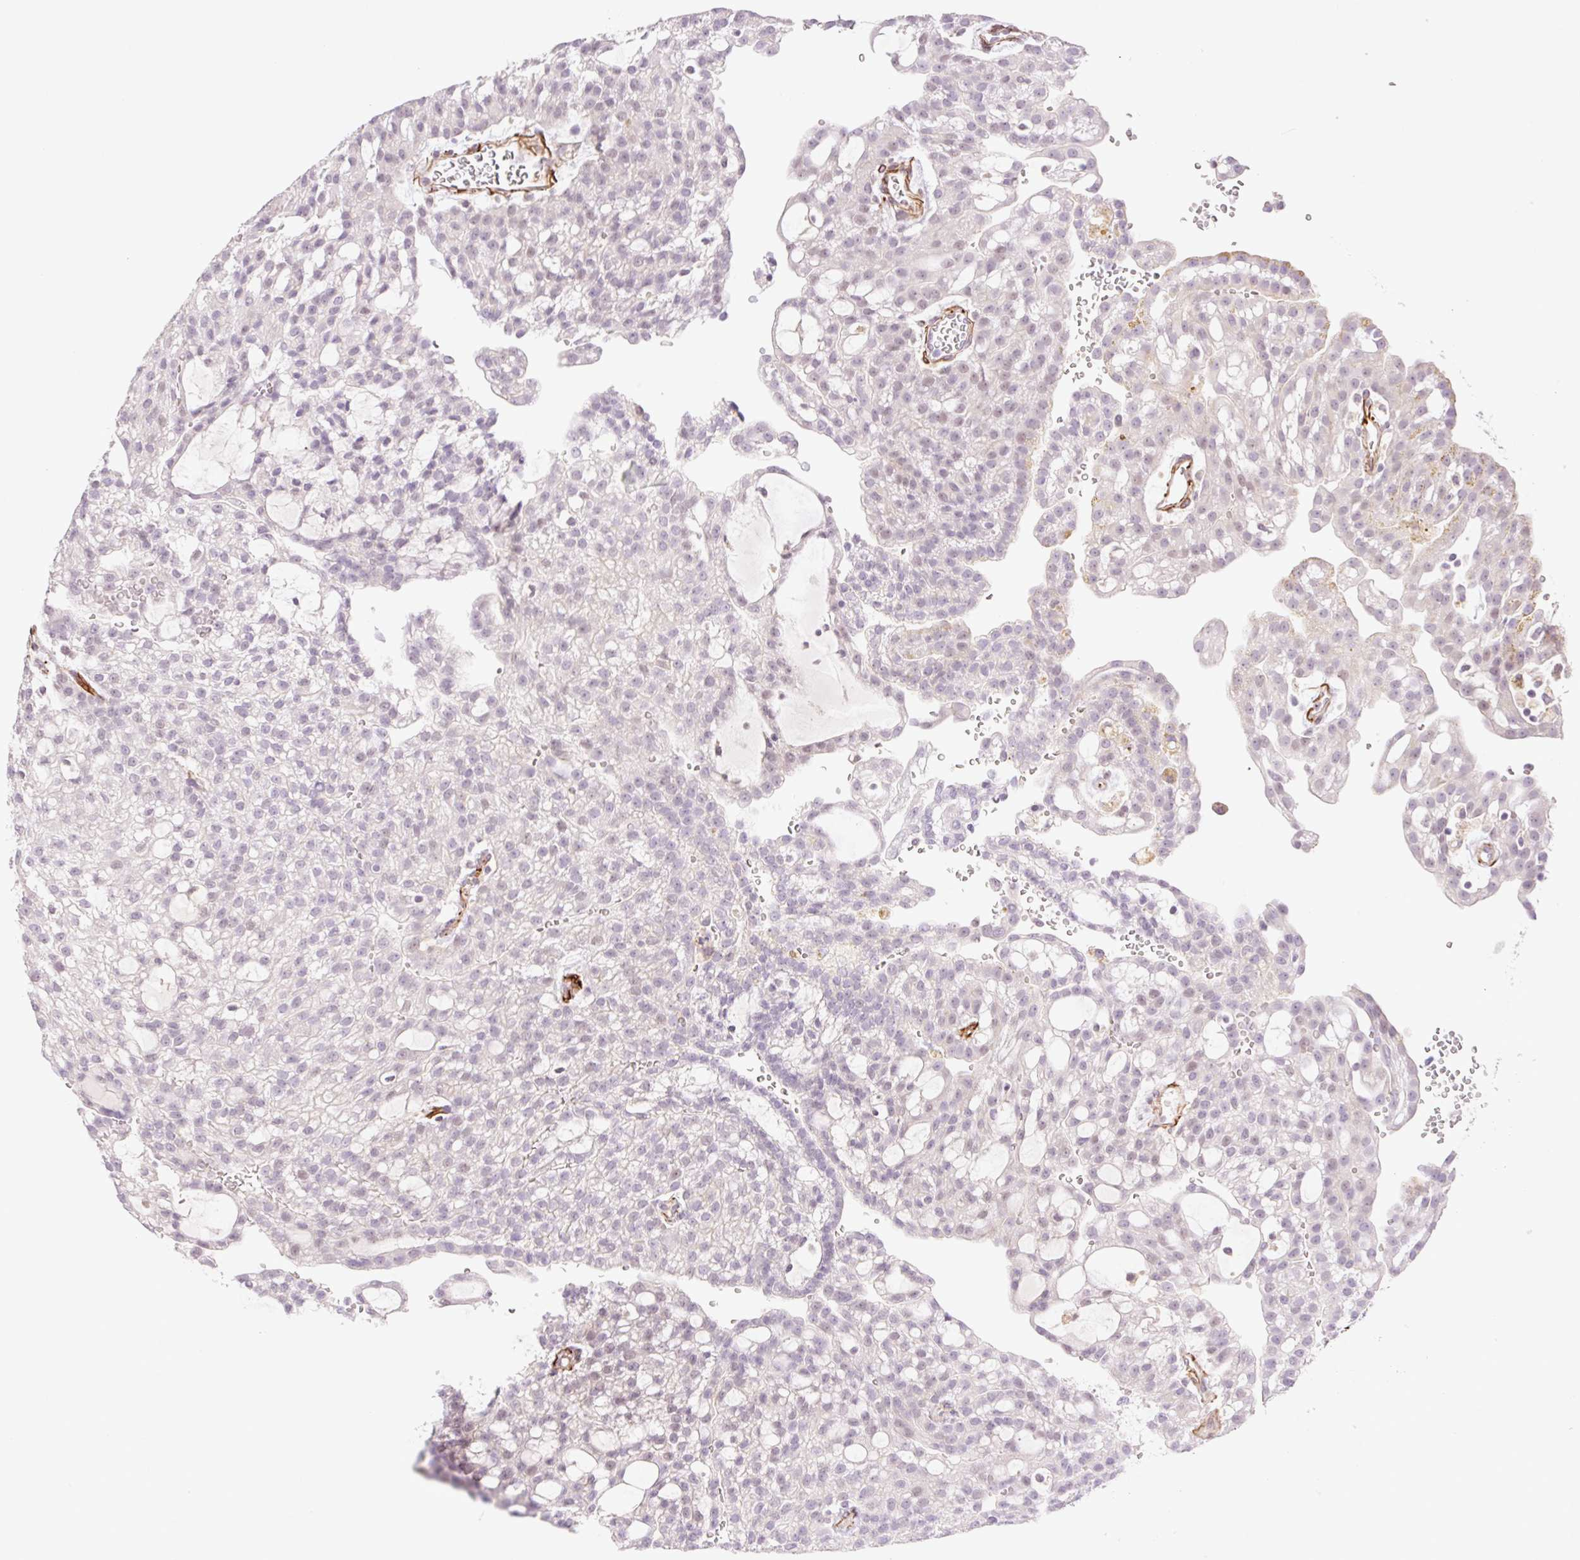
{"staining": {"intensity": "negative", "quantity": "none", "location": "none"}, "tissue": "renal cancer", "cell_type": "Tumor cells", "image_type": "cancer", "snomed": [{"axis": "morphology", "description": "Adenocarcinoma, NOS"}, {"axis": "topography", "description": "Kidney"}], "caption": "The immunohistochemistry (IHC) image has no significant expression in tumor cells of adenocarcinoma (renal) tissue.", "gene": "ZFYVE21", "patient": {"sex": "male", "age": 63}}